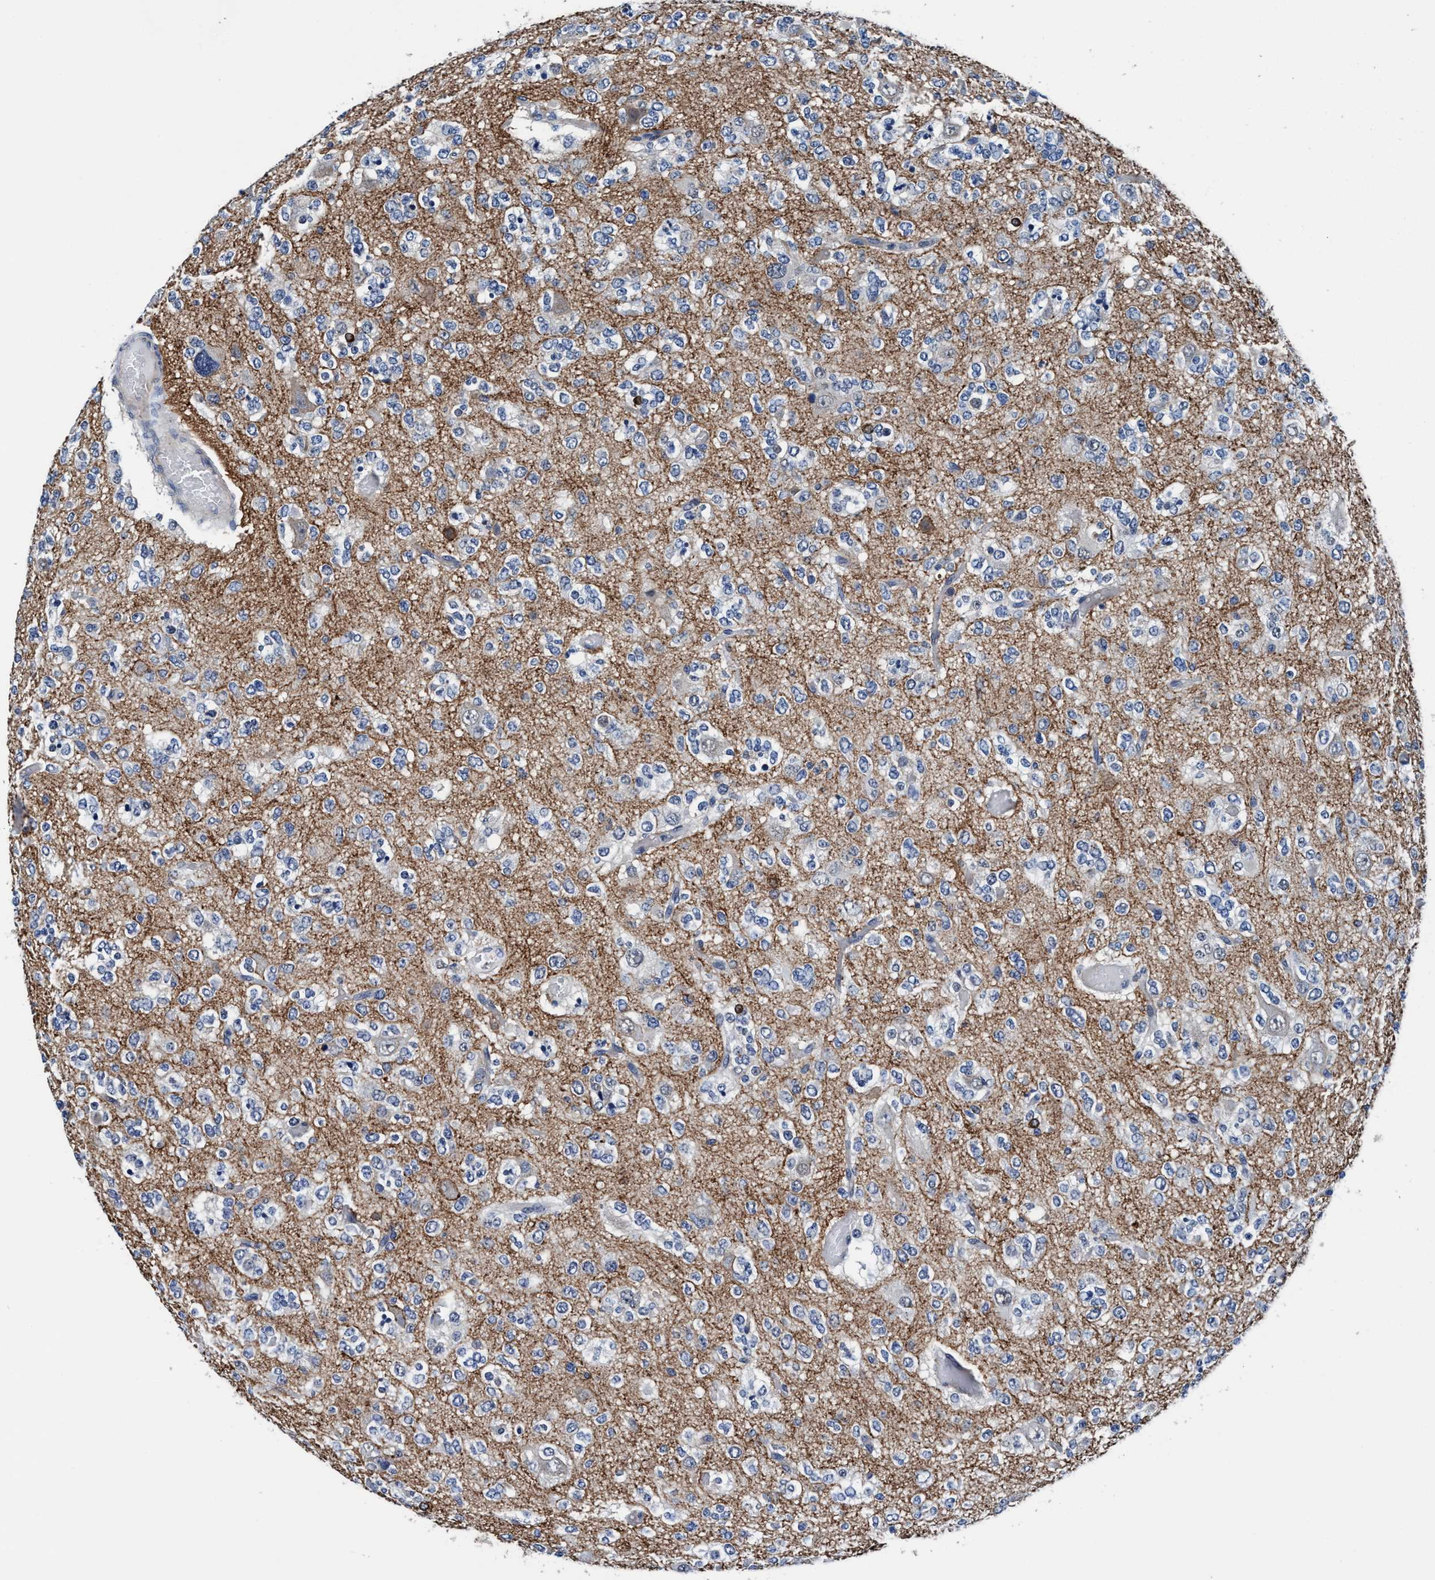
{"staining": {"intensity": "negative", "quantity": "none", "location": "none"}, "tissue": "glioma", "cell_type": "Tumor cells", "image_type": "cancer", "snomed": [{"axis": "morphology", "description": "Glioma, malignant, Low grade"}, {"axis": "topography", "description": "Brain"}], "caption": "Histopathology image shows no significant protein expression in tumor cells of glioma.", "gene": "TMEM94", "patient": {"sex": "male", "age": 38}}